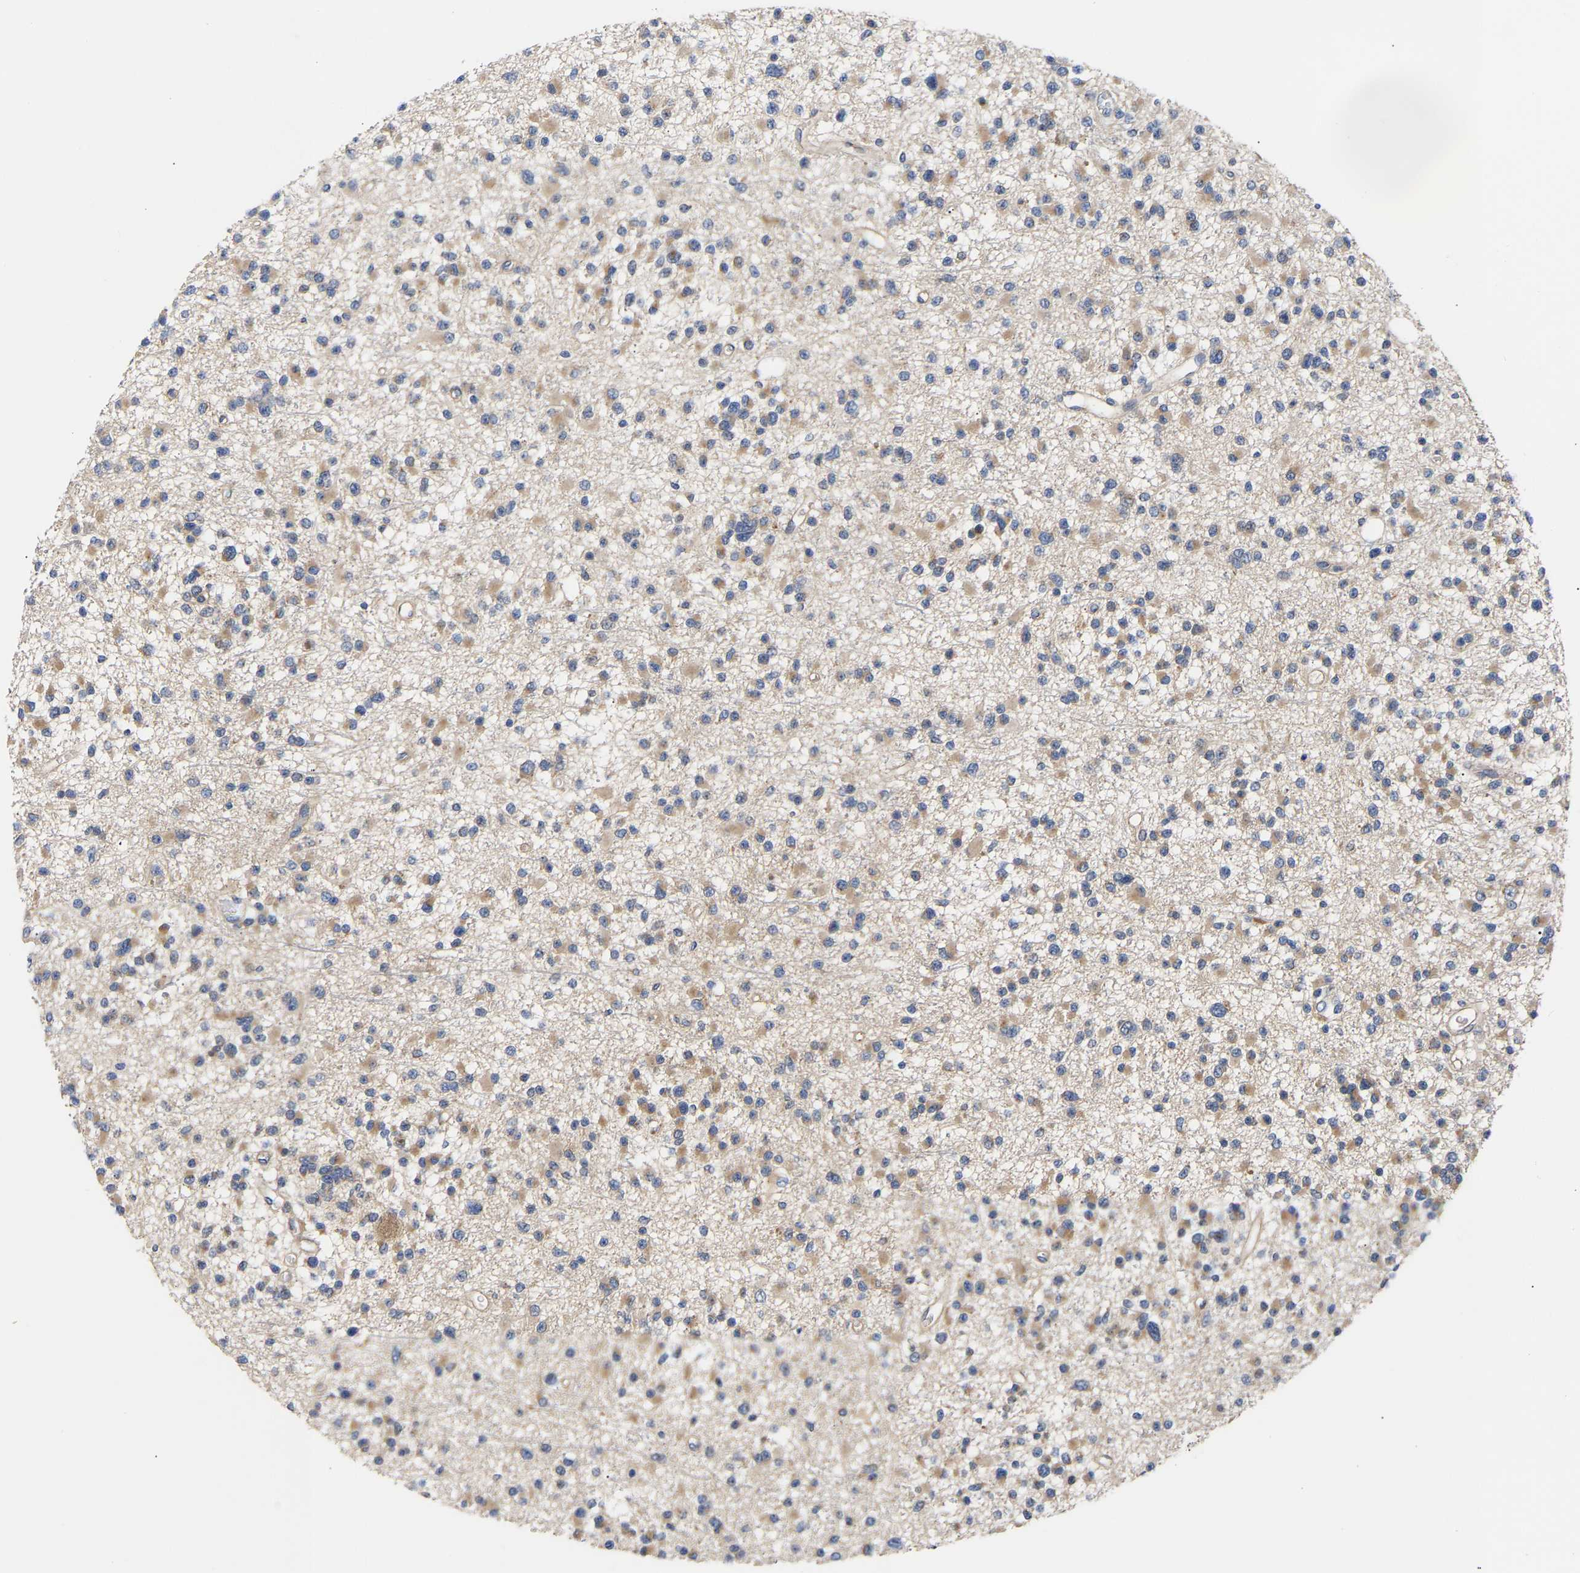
{"staining": {"intensity": "weak", "quantity": "25%-75%", "location": "cytoplasmic/membranous"}, "tissue": "glioma", "cell_type": "Tumor cells", "image_type": "cancer", "snomed": [{"axis": "morphology", "description": "Glioma, malignant, Low grade"}, {"axis": "topography", "description": "Brain"}], "caption": "Human malignant glioma (low-grade) stained with a brown dye displays weak cytoplasmic/membranous positive positivity in about 25%-75% of tumor cells.", "gene": "KASH5", "patient": {"sex": "female", "age": 22}}